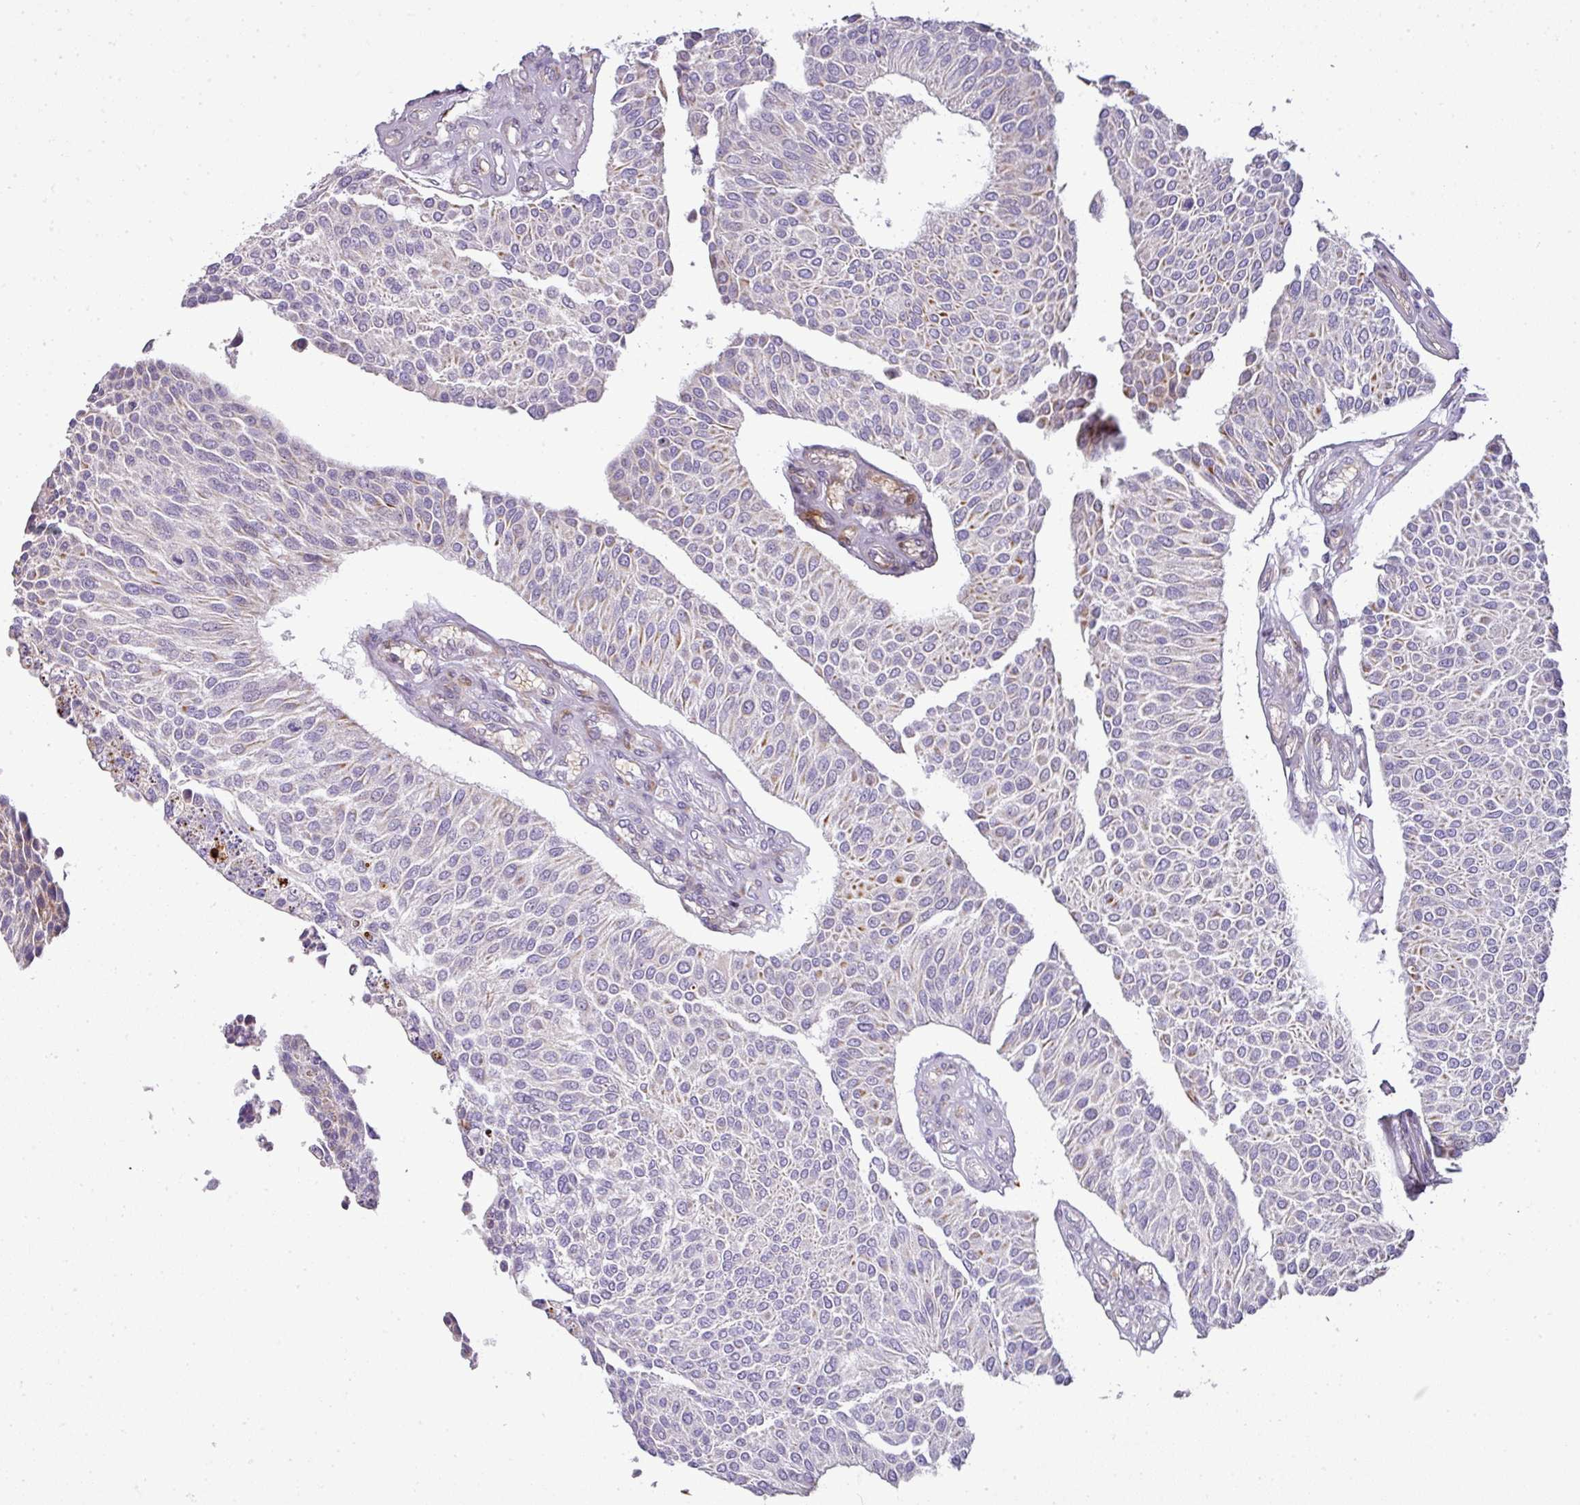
{"staining": {"intensity": "negative", "quantity": "none", "location": "none"}, "tissue": "urothelial cancer", "cell_type": "Tumor cells", "image_type": "cancer", "snomed": [{"axis": "morphology", "description": "Urothelial carcinoma, NOS"}, {"axis": "topography", "description": "Urinary bladder"}], "caption": "This is an IHC micrograph of human transitional cell carcinoma. There is no staining in tumor cells.", "gene": "ATP6V1F", "patient": {"sex": "male", "age": 55}}